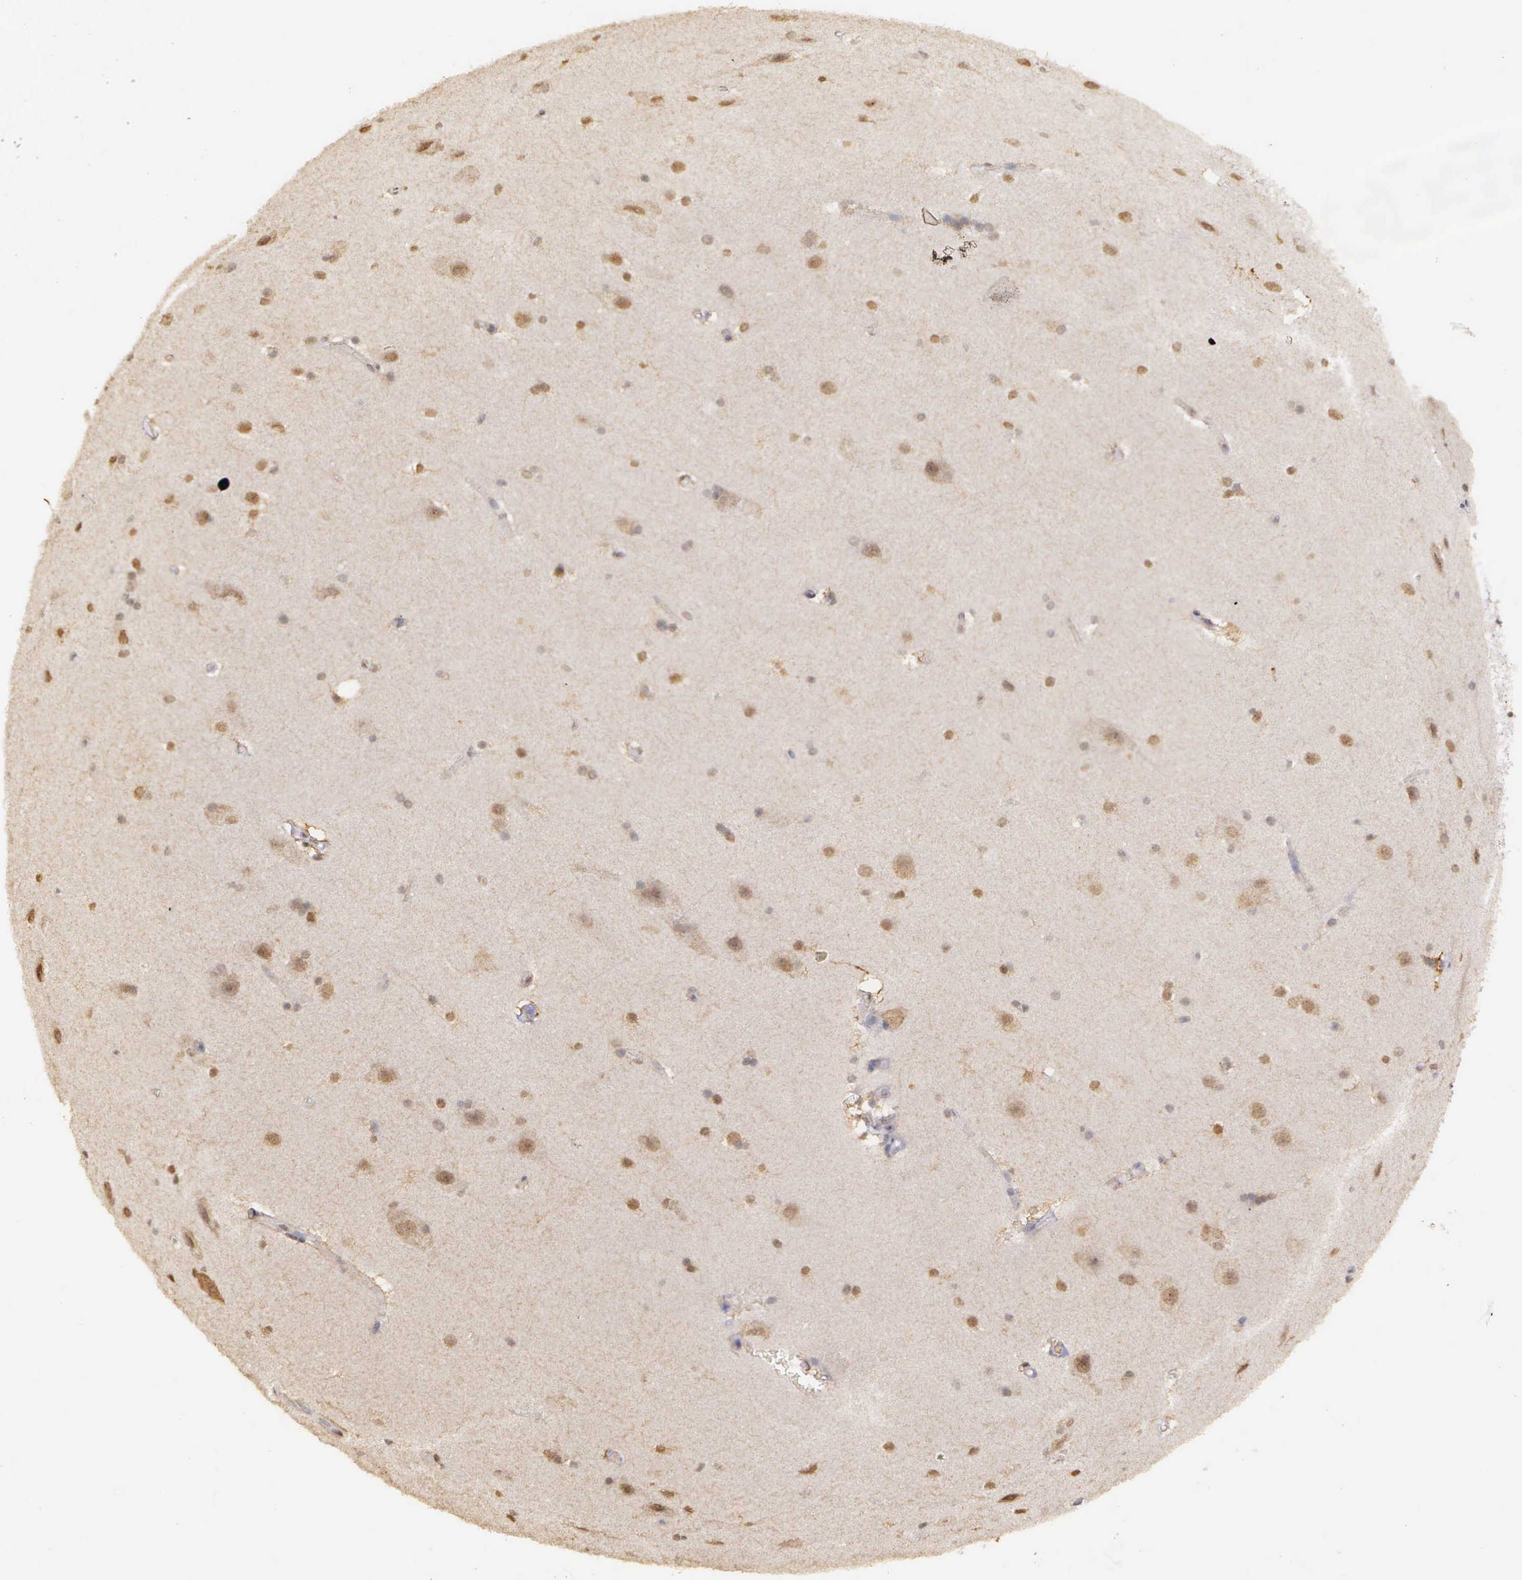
{"staining": {"intensity": "negative", "quantity": "none", "location": "none"}, "tissue": "cerebral cortex", "cell_type": "Endothelial cells", "image_type": "normal", "snomed": [{"axis": "morphology", "description": "Normal tissue, NOS"}, {"axis": "topography", "description": "Cerebral cortex"}, {"axis": "topography", "description": "Hippocampus"}], "caption": "Human cerebral cortex stained for a protein using IHC displays no positivity in endothelial cells.", "gene": "ARMCX5", "patient": {"sex": "female", "age": 19}}